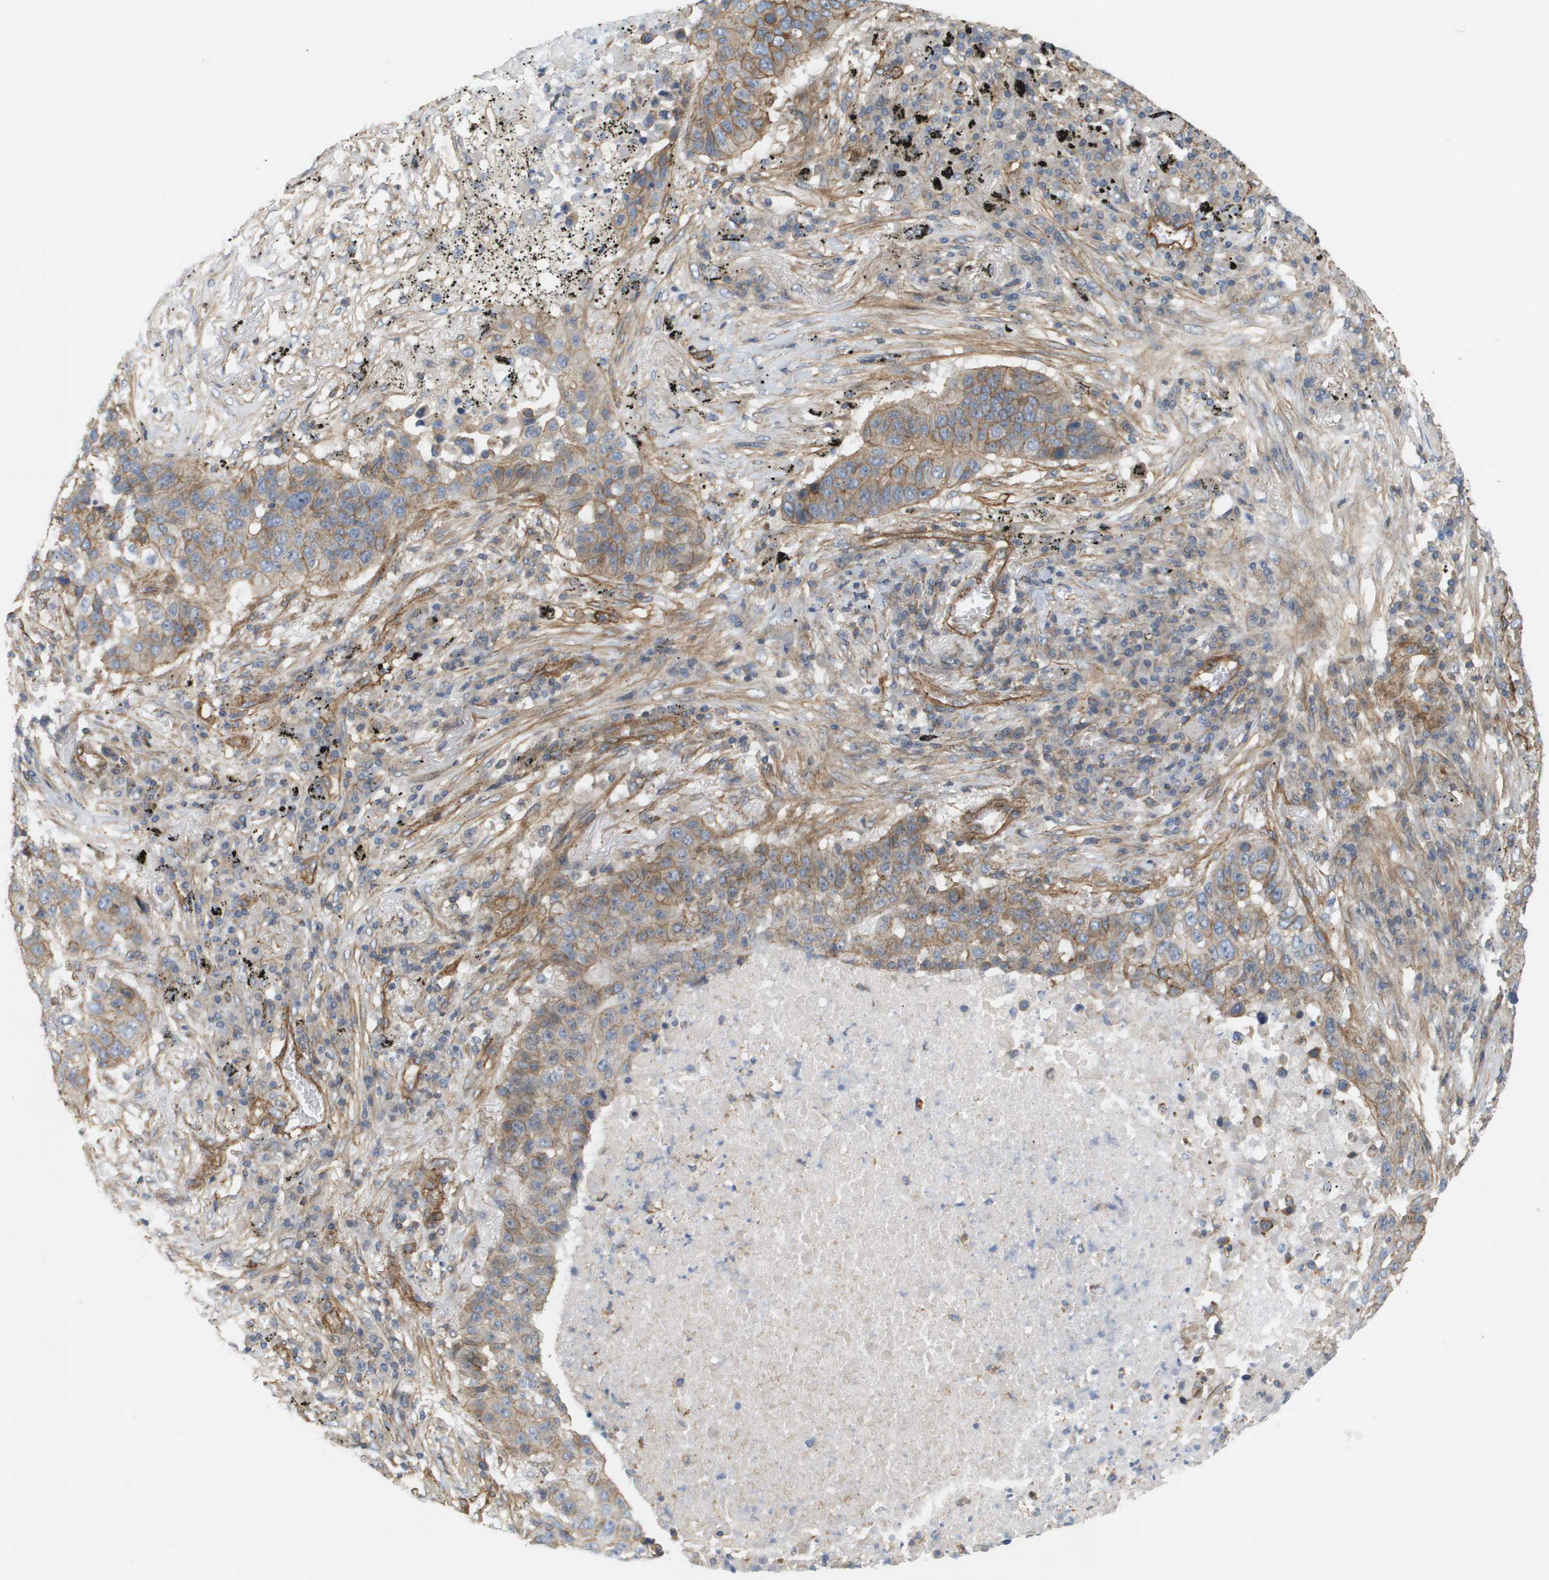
{"staining": {"intensity": "moderate", "quantity": "25%-75%", "location": "cytoplasmic/membranous"}, "tissue": "lung cancer", "cell_type": "Tumor cells", "image_type": "cancer", "snomed": [{"axis": "morphology", "description": "Squamous cell carcinoma, NOS"}, {"axis": "topography", "description": "Lung"}], "caption": "Immunohistochemistry (IHC) staining of lung cancer (squamous cell carcinoma), which displays medium levels of moderate cytoplasmic/membranous expression in about 25%-75% of tumor cells indicating moderate cytoplasmic/membranous protein staining. The staining was performed using DAB (brown) for protein detection and nuclei were counterstained in hematoxylin (blue).", "gene": "SGMS2", "patient": {"sex": "male", "age": 57}}